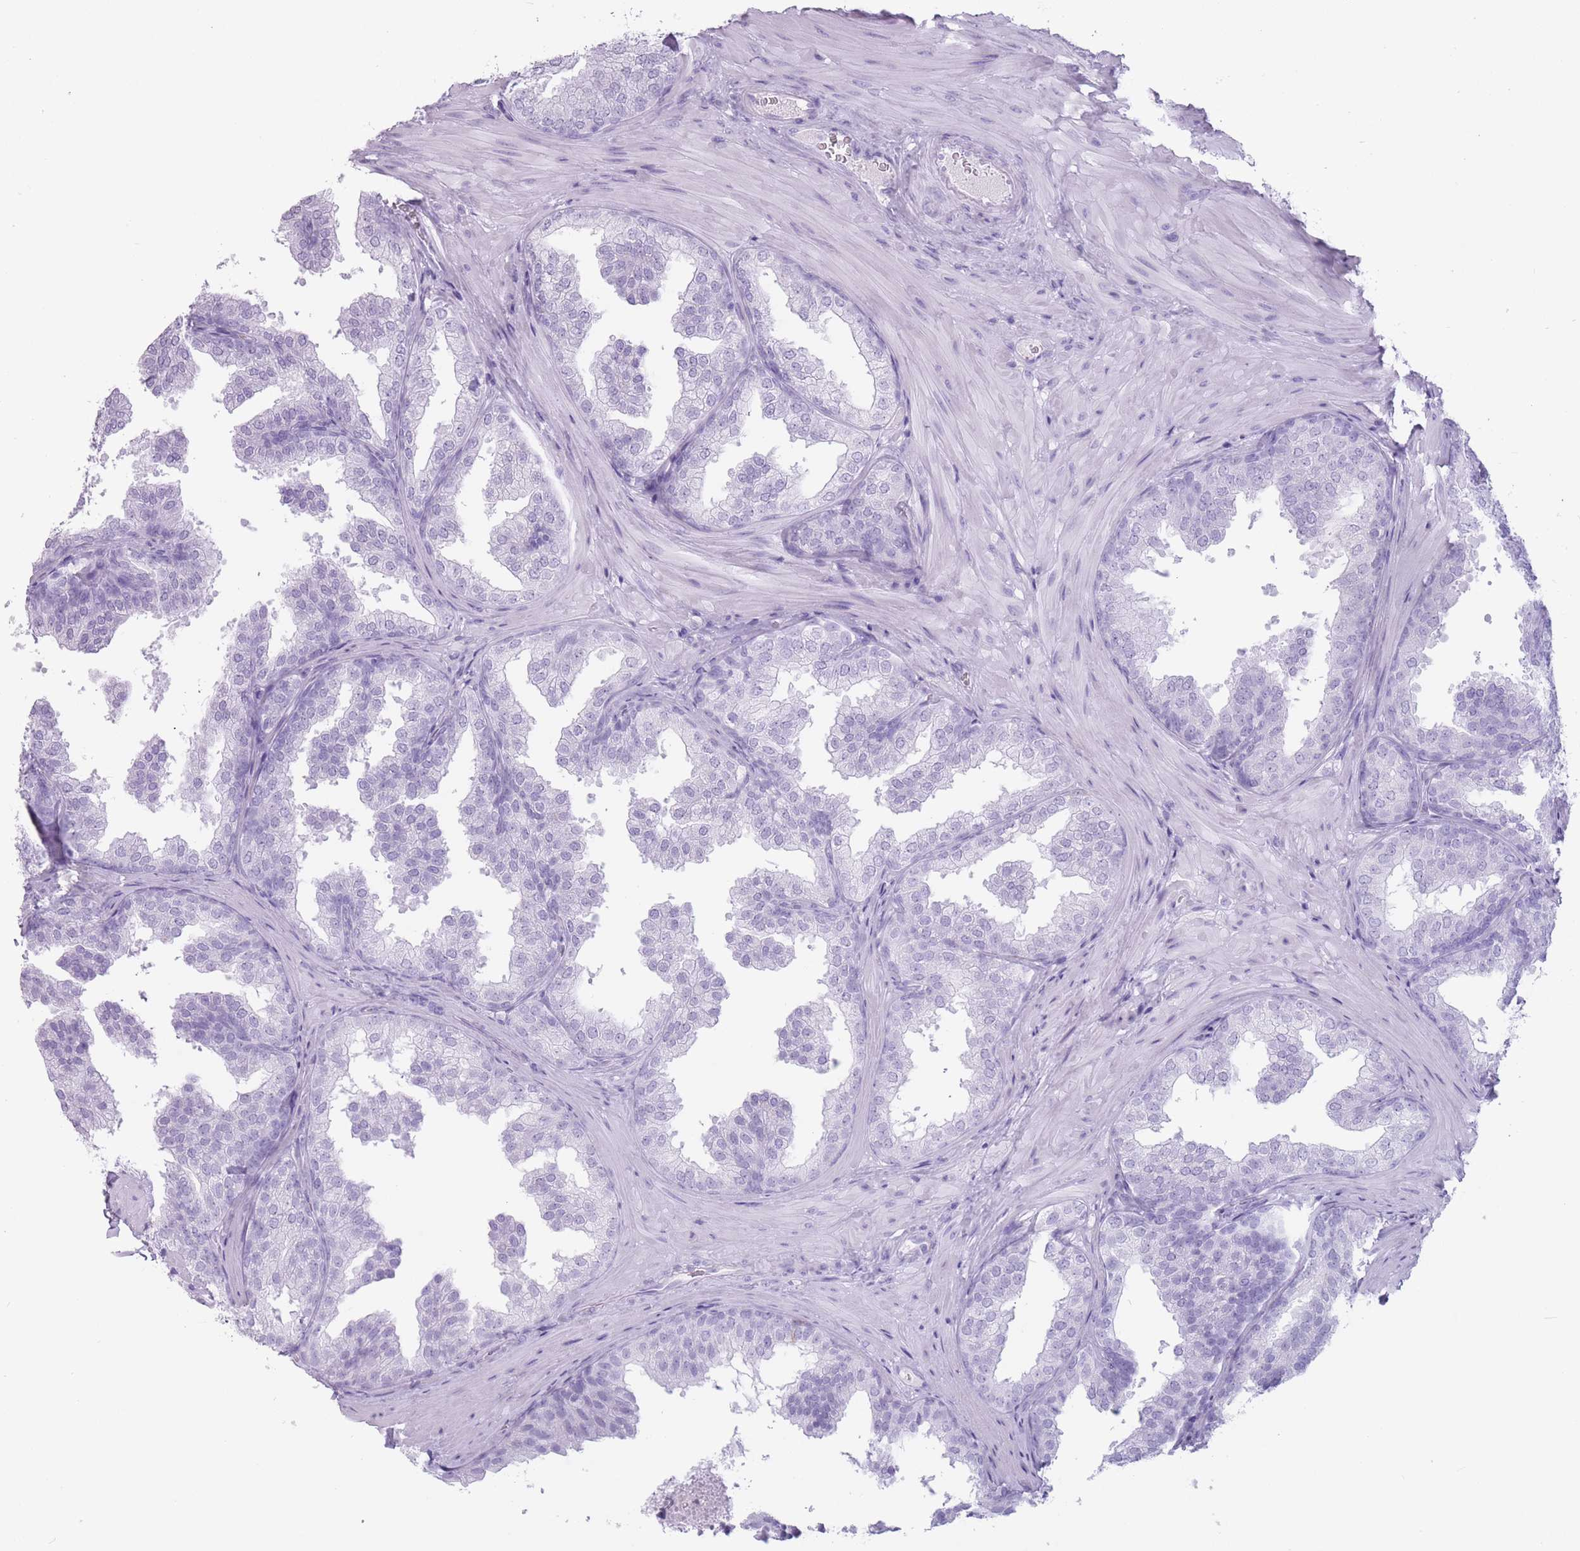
{"staining": {"intensity": "negative", "quantity": "none", "location": "none"}, "tissue": "prostate", "cell_type": "Glandular cells", "image_type": "normal", "snomed": [{"axis": "morphology", "description": "Normal tissue, NOS"}, {"axis": "topography", "description": "Prostate"}], "caption": "DAB (3,3'-diaminobenzidine) immunohistochemical staining of benign prostate shows no significant expression in glandular cells. (DAB immunohistochemistry with hematoxylin counter stain).", "gene": "PNMA3", "patient": {"sex": "male", "age": 37}}